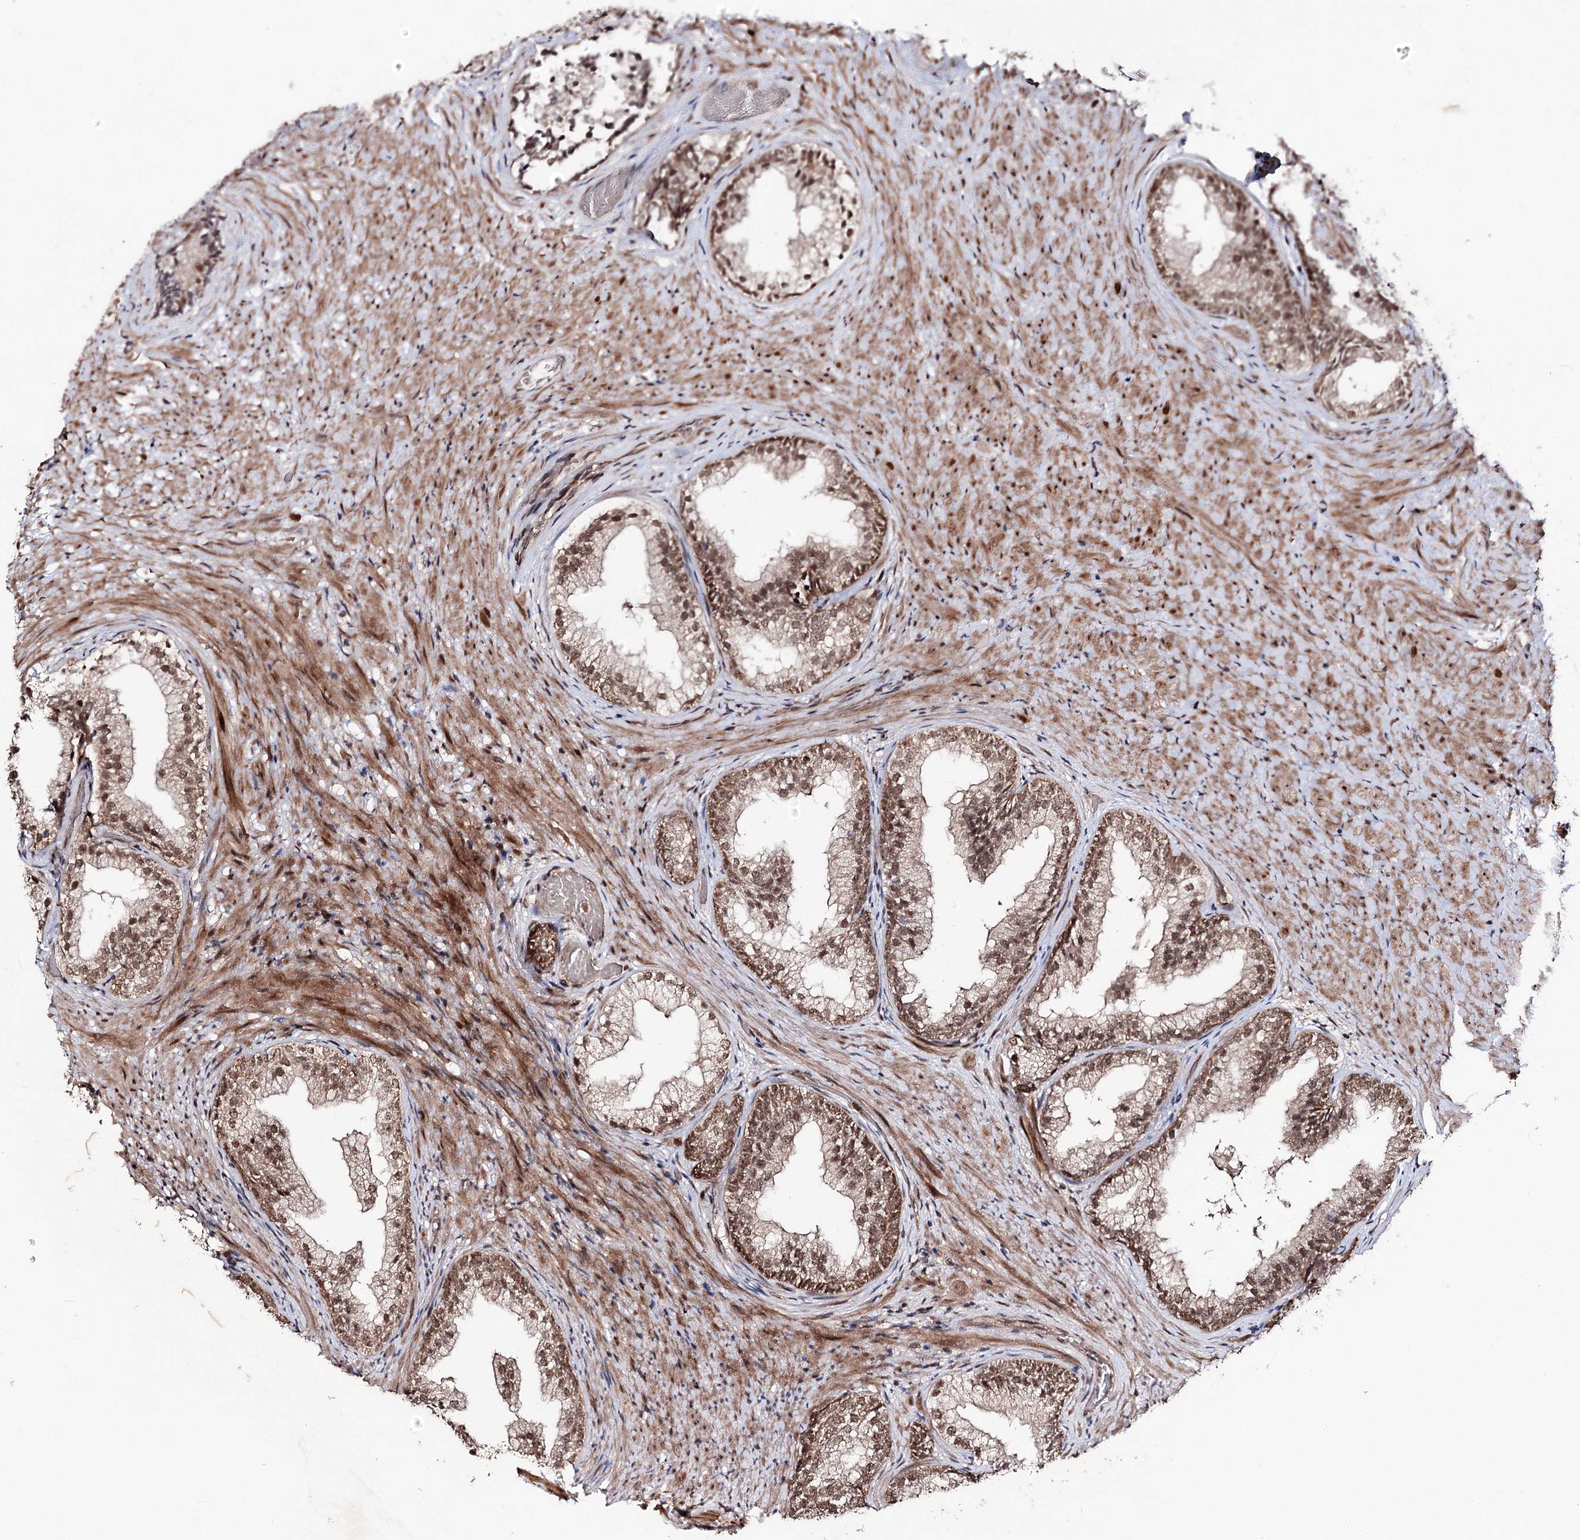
{"staining": {"intensity": "moderate", "quantity": ">75%", "location": "cytoplasmic/membranous,nuclear"}, "tissue": "prostate", "cell_type": "Glandular cells", "image_type": "normal", "snomed": [{"axis": "morphology", "description": "Normal tissue, NOS"}, {"axis": "topography", "description": "Prostate"}], "caption": "Immunohistochemistry (IHC) micrograph of normal human prostate stained for a protein (brown), which displays medium levels of moderate cytoplasmic/membranous,nuclear expression in about >75% of glandular cells.", "gene": "FAM53B", "patient": {"sex": "male", "age": 76}}